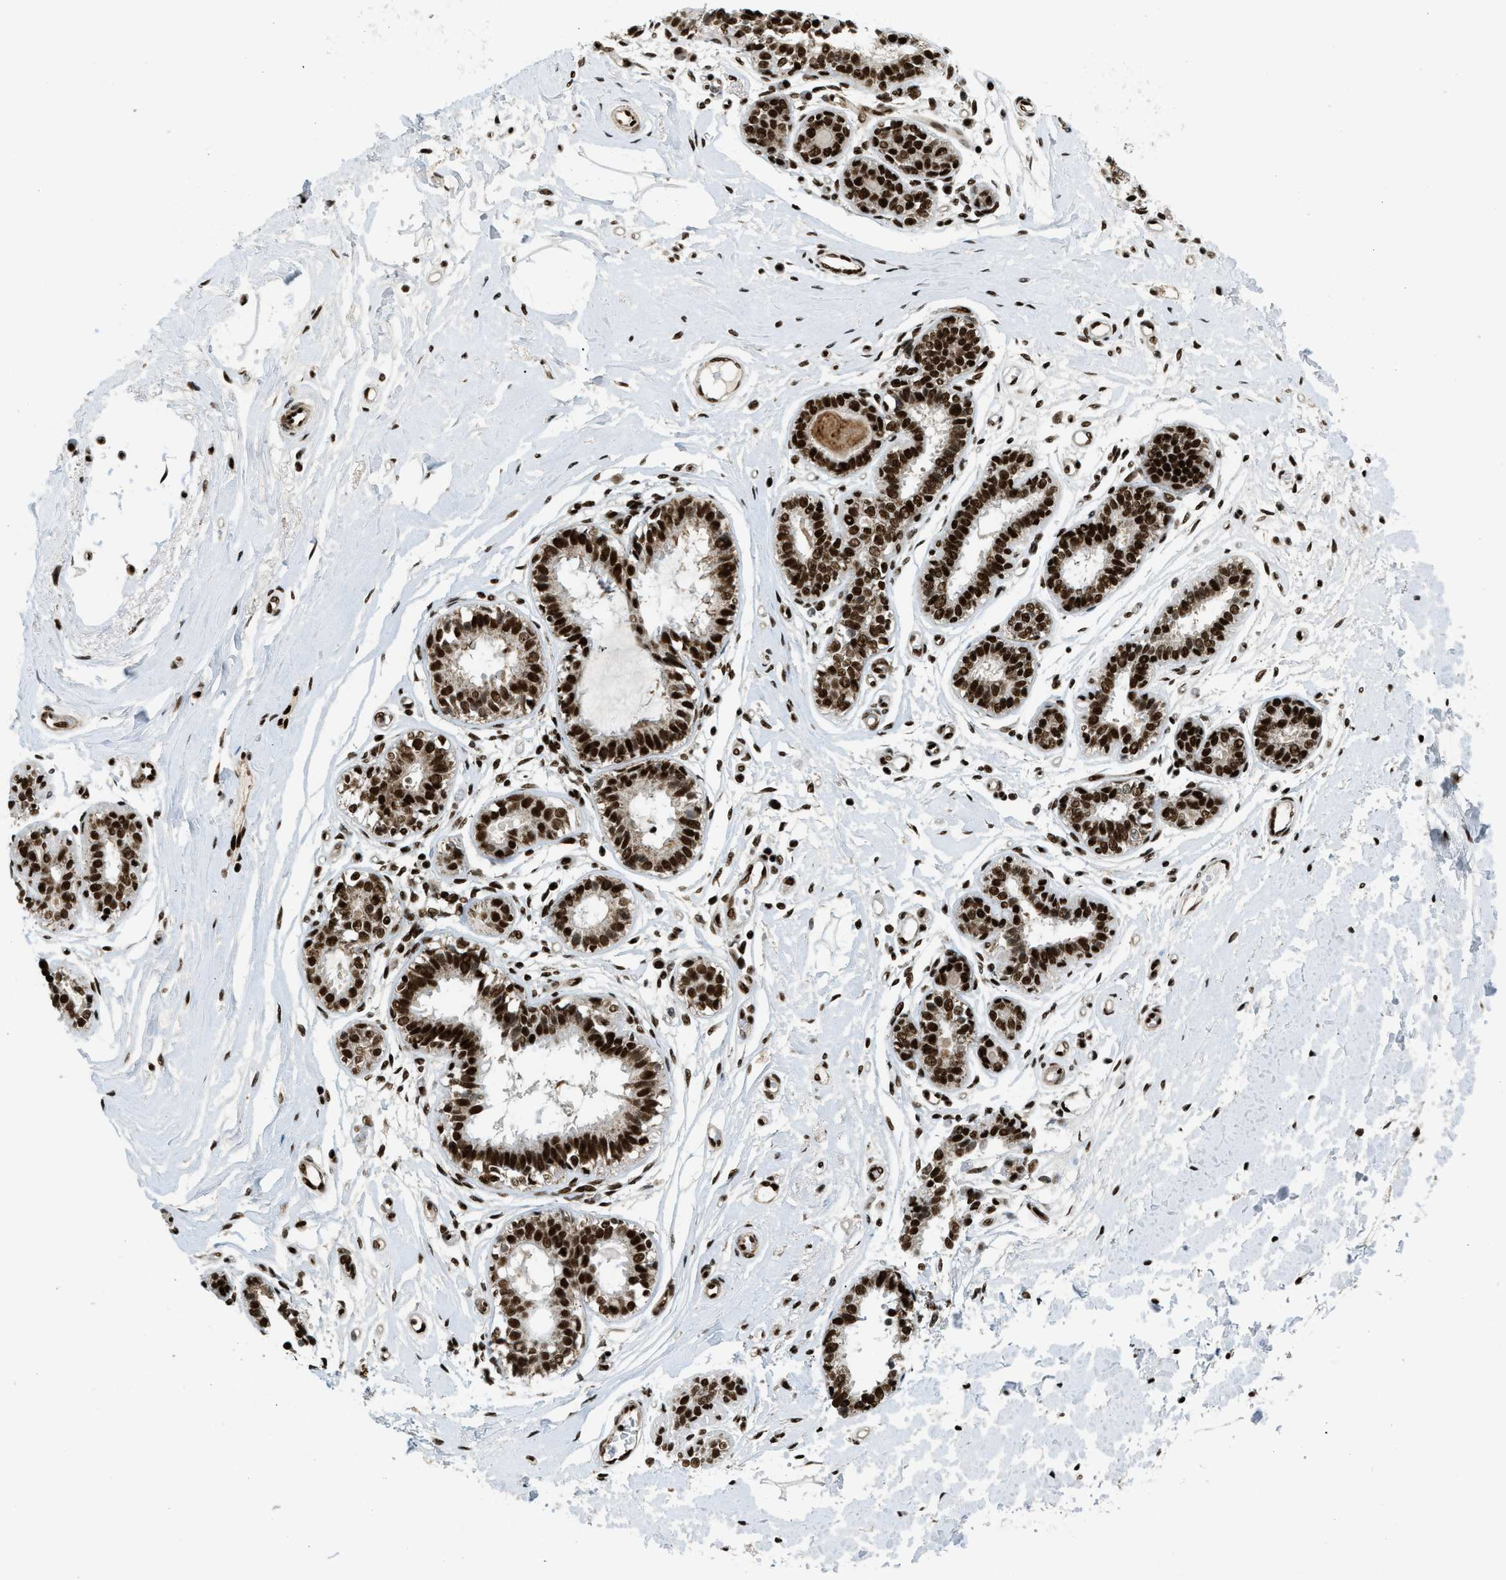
{"staining": {"intensity": "strong", "quantity": ">75%", "location": "nuclear"}, "tissue": "breast", "cell_type": "Adipocytes", "image_type": "normal", "snomed": [{"axis": "morphology", "description": "Normal tissue, NOS"}, {"axis": "morphology", "description": "Lobular carcinoma"}, {"axis": "topography", "description": "Breast"}], "caption": "Strong nuclear staining is identified in approximately >75% of adipocytes in benign breast. (DAB IHC with brightfield microscopy, high magnification).", "gene": "GABPB1", "patient": {"sex": "female", "age": 59}}